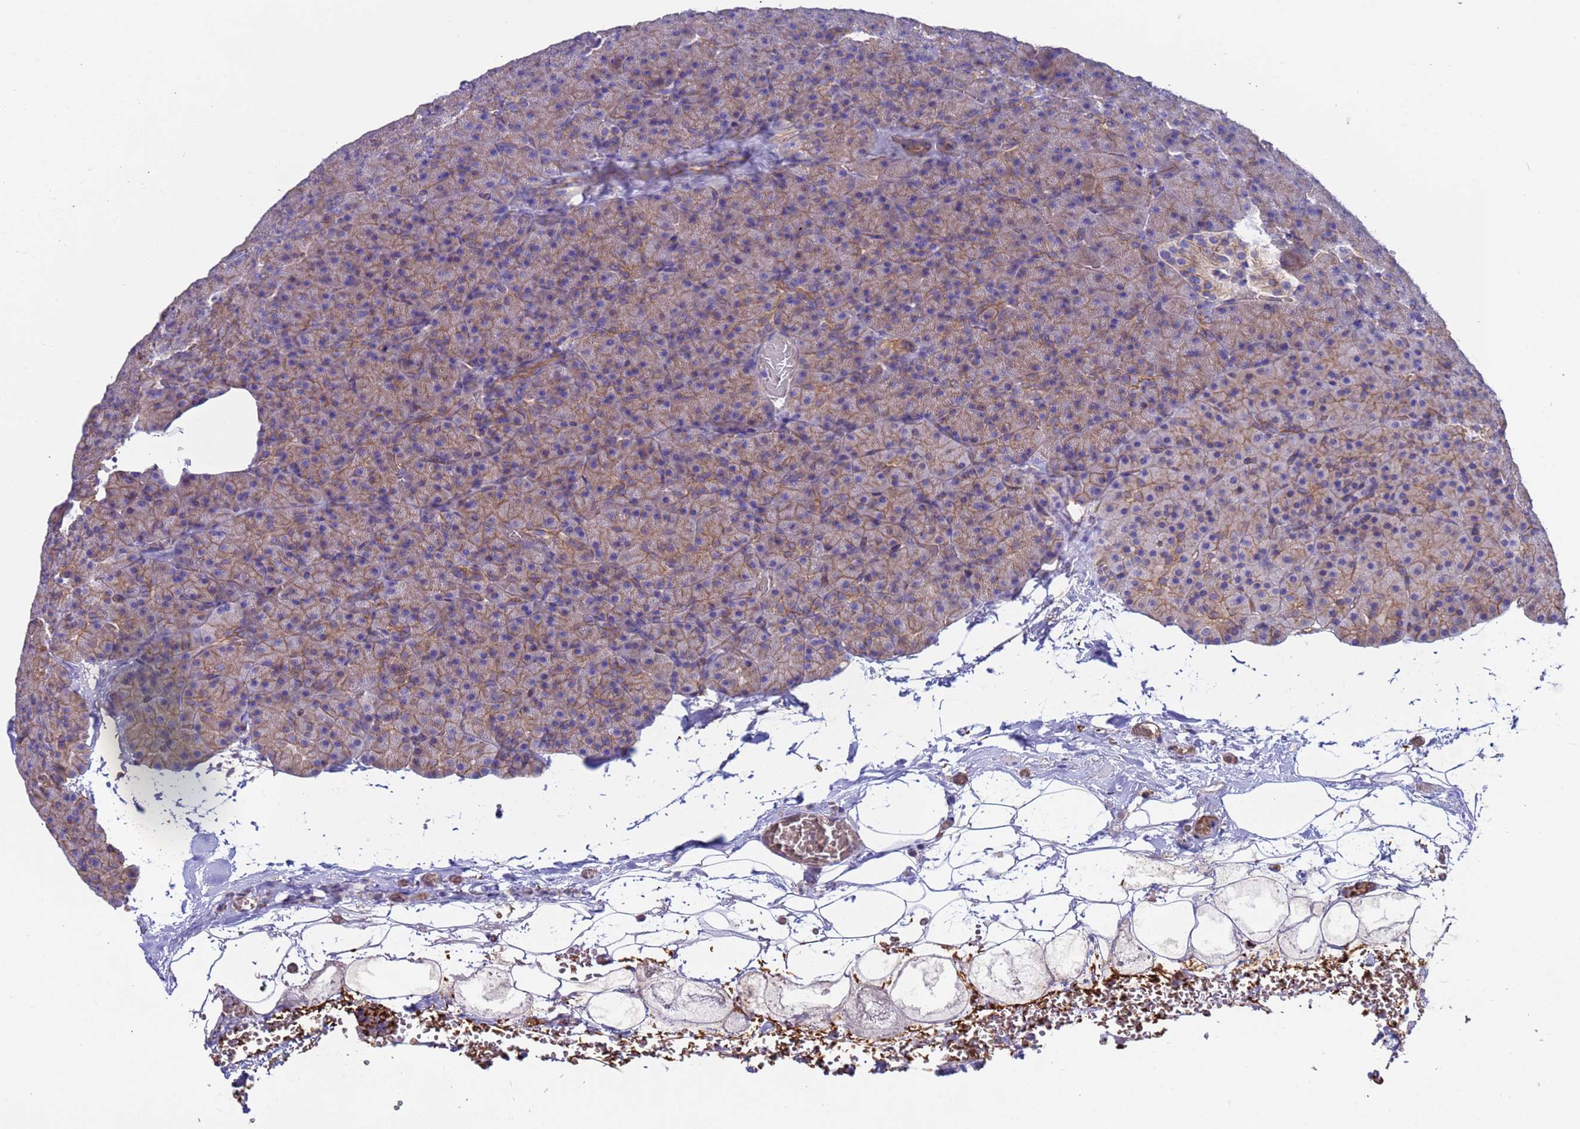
{"staining": {"intensity": "moderate", "quantity": ">75%", "location": "cytoplasmic/membranous"}, "tissue": "pancreas", "cell_type": "Exocrine glandular cells", "image_type": "normal", "snomed": [{"axis": "morphology", "description": "Normal tissue, NOS"}, {"axis": "morphology", "description": "Carcinoid, malignant, NOS"}, {"axis": "topography", "description": "Pancreas"}], "caption": "IHC (DAB (3,3'-diaminobenzidine)) staining of normal pancreas shows moderate cytoplasmic/membranous protein expression in approximately >75% of exocrine glandular cells.", "gene": "ZNF248", "patient": {"sex": "female", "age": 35}}